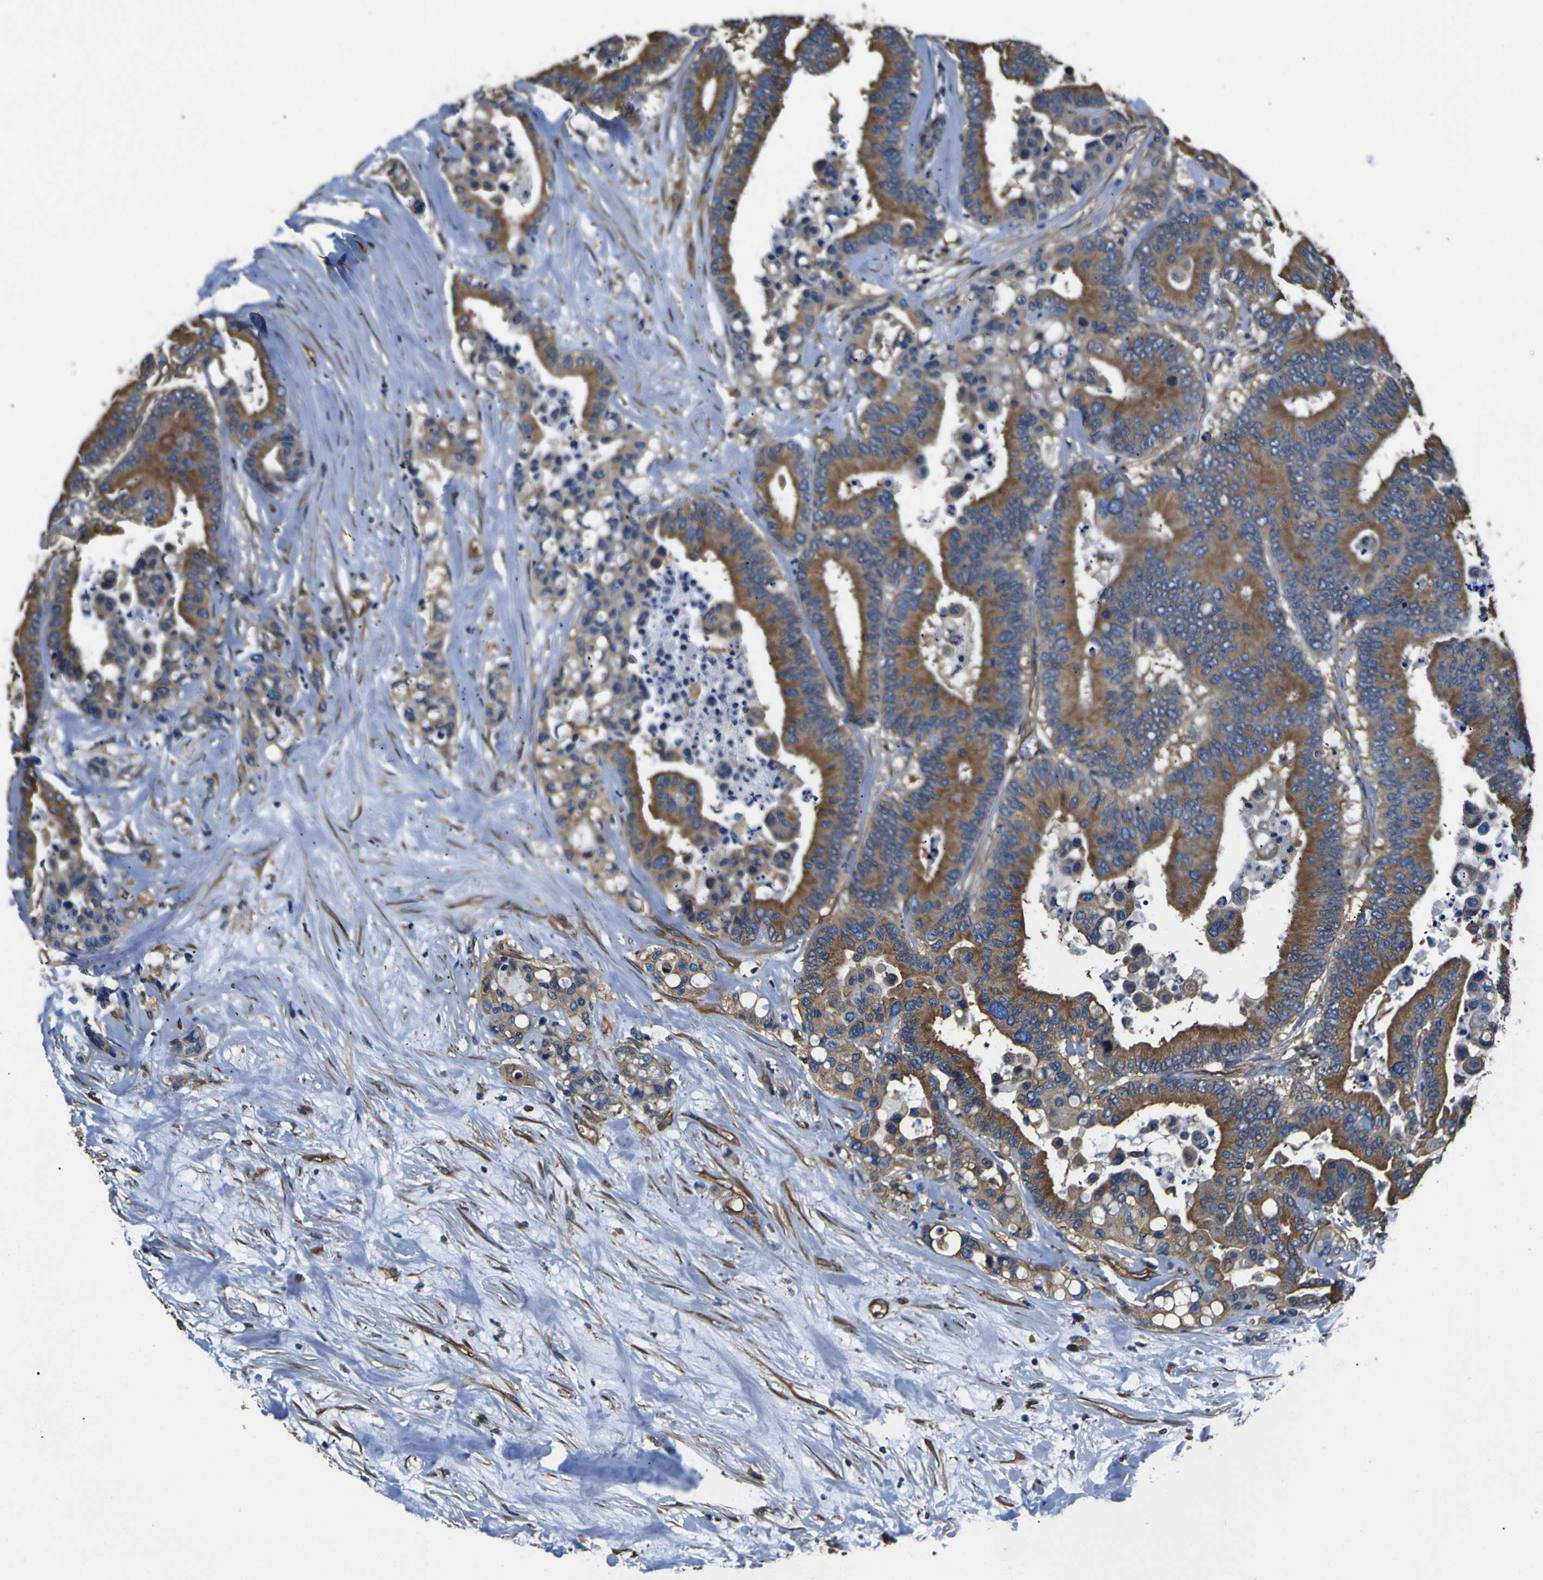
{"staining": {"intensity": "strong", "quantity": ">75%", "location": "cytoplasmic/membranous"}, "tissue": "colorectal cancer", "cell_type": "Tumor cells", "image_type": "cancer", "snomed": [{"axis": "morphology", "description": "Normal tissue, NOS"}, {"axis": "morphology", "description": "Adenocarcinoma, NOS"}, {"axis": "topography", "description": "Colon"}], "caption": "High-magnification brightfield microscopy of colorectal cancer stained with DAB (brown) and counterstained with hematoxylin (blue). tumor cells exhibit strong cytoplasmic/membranous expression is appreciated in approximately>75% of cells.", "gene": "TUBB", "patient": {"sex": "male", "age": 82}}